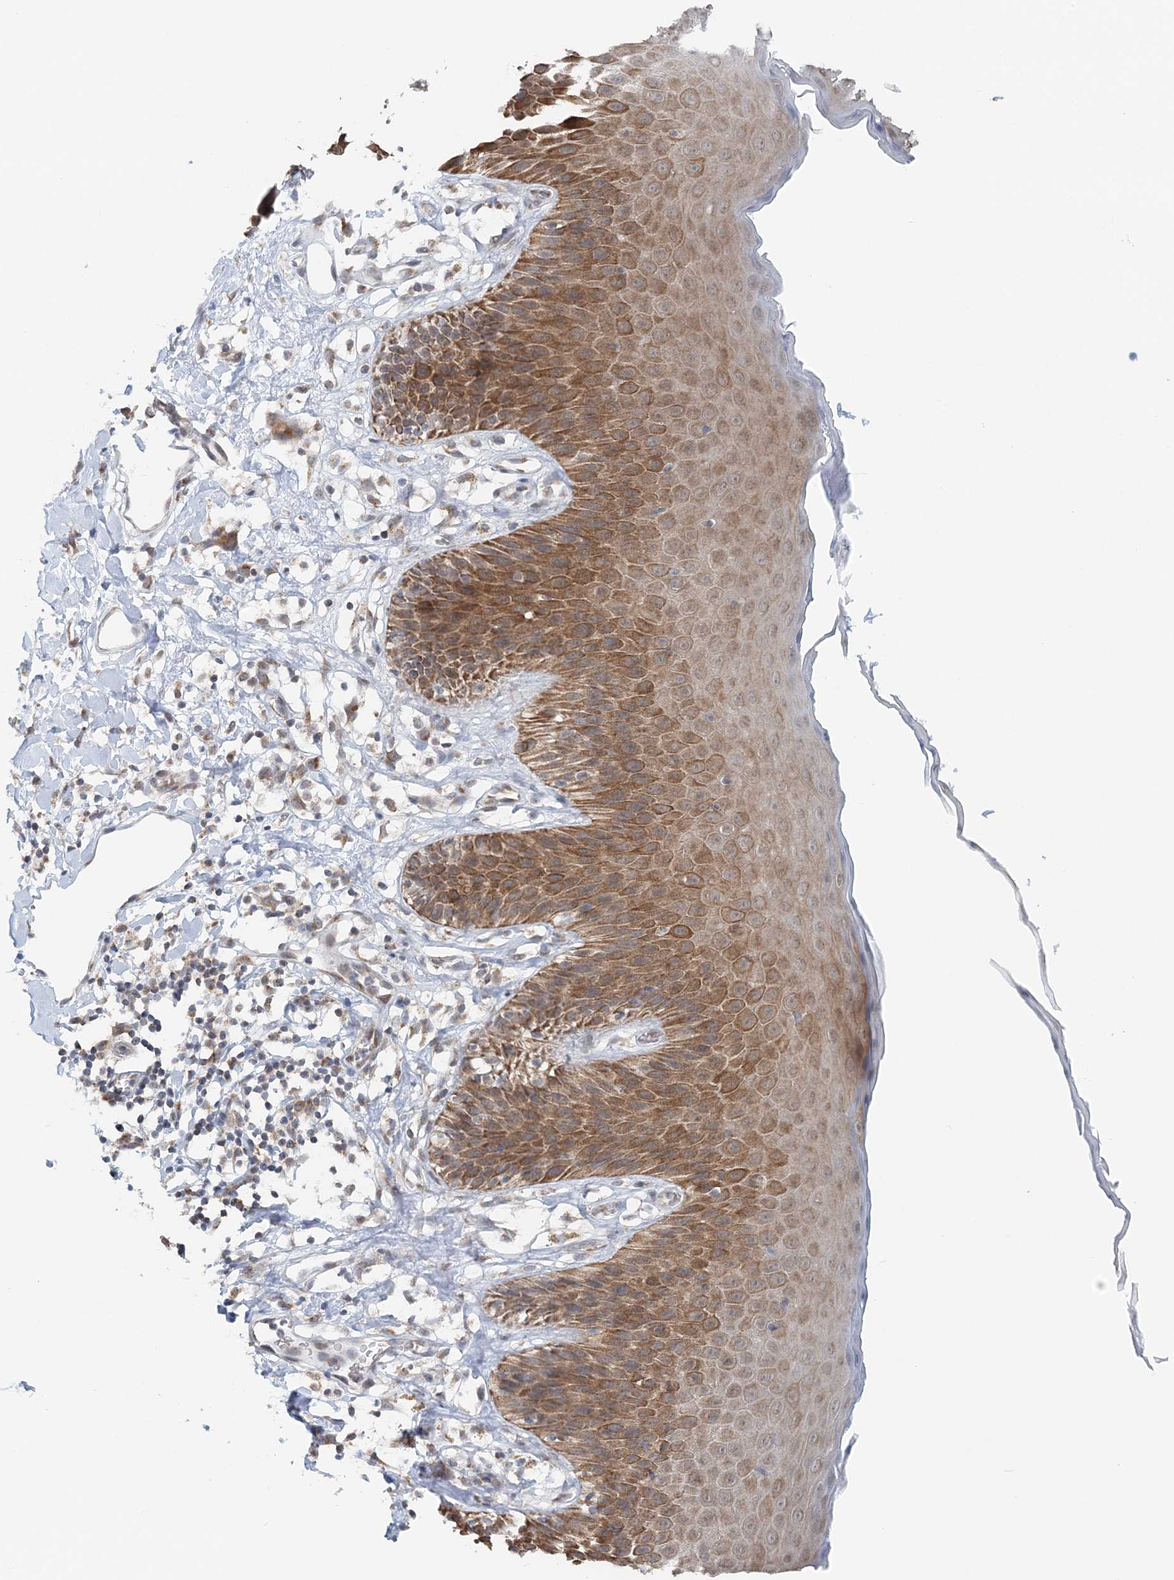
{"staining": {"intensity": "strong", "quantity": ">75%", "location": "cytoplasmic/membranous"}, "tissue": "skin", "cell_type": "Epidermal cells", "image_type": "normal", "snomed": [{"axis": "morphology", "description": "Normal tissue, NOS"}, {"axis": "topography", "description": "Vulva"}], "caption": "A photomicrograph of human skin stained for a protein shows strong cytoplasmic/membranous brown staining in epidermal cells. The protein of interest is stained brown, and the nuclei are stained in blue (DAB (3,3'-diaminobenzidine) IHC with brightfield microscopy, high magnification).", "gene": "RNF150", "patient": {"sex": "female", "age": 68}}